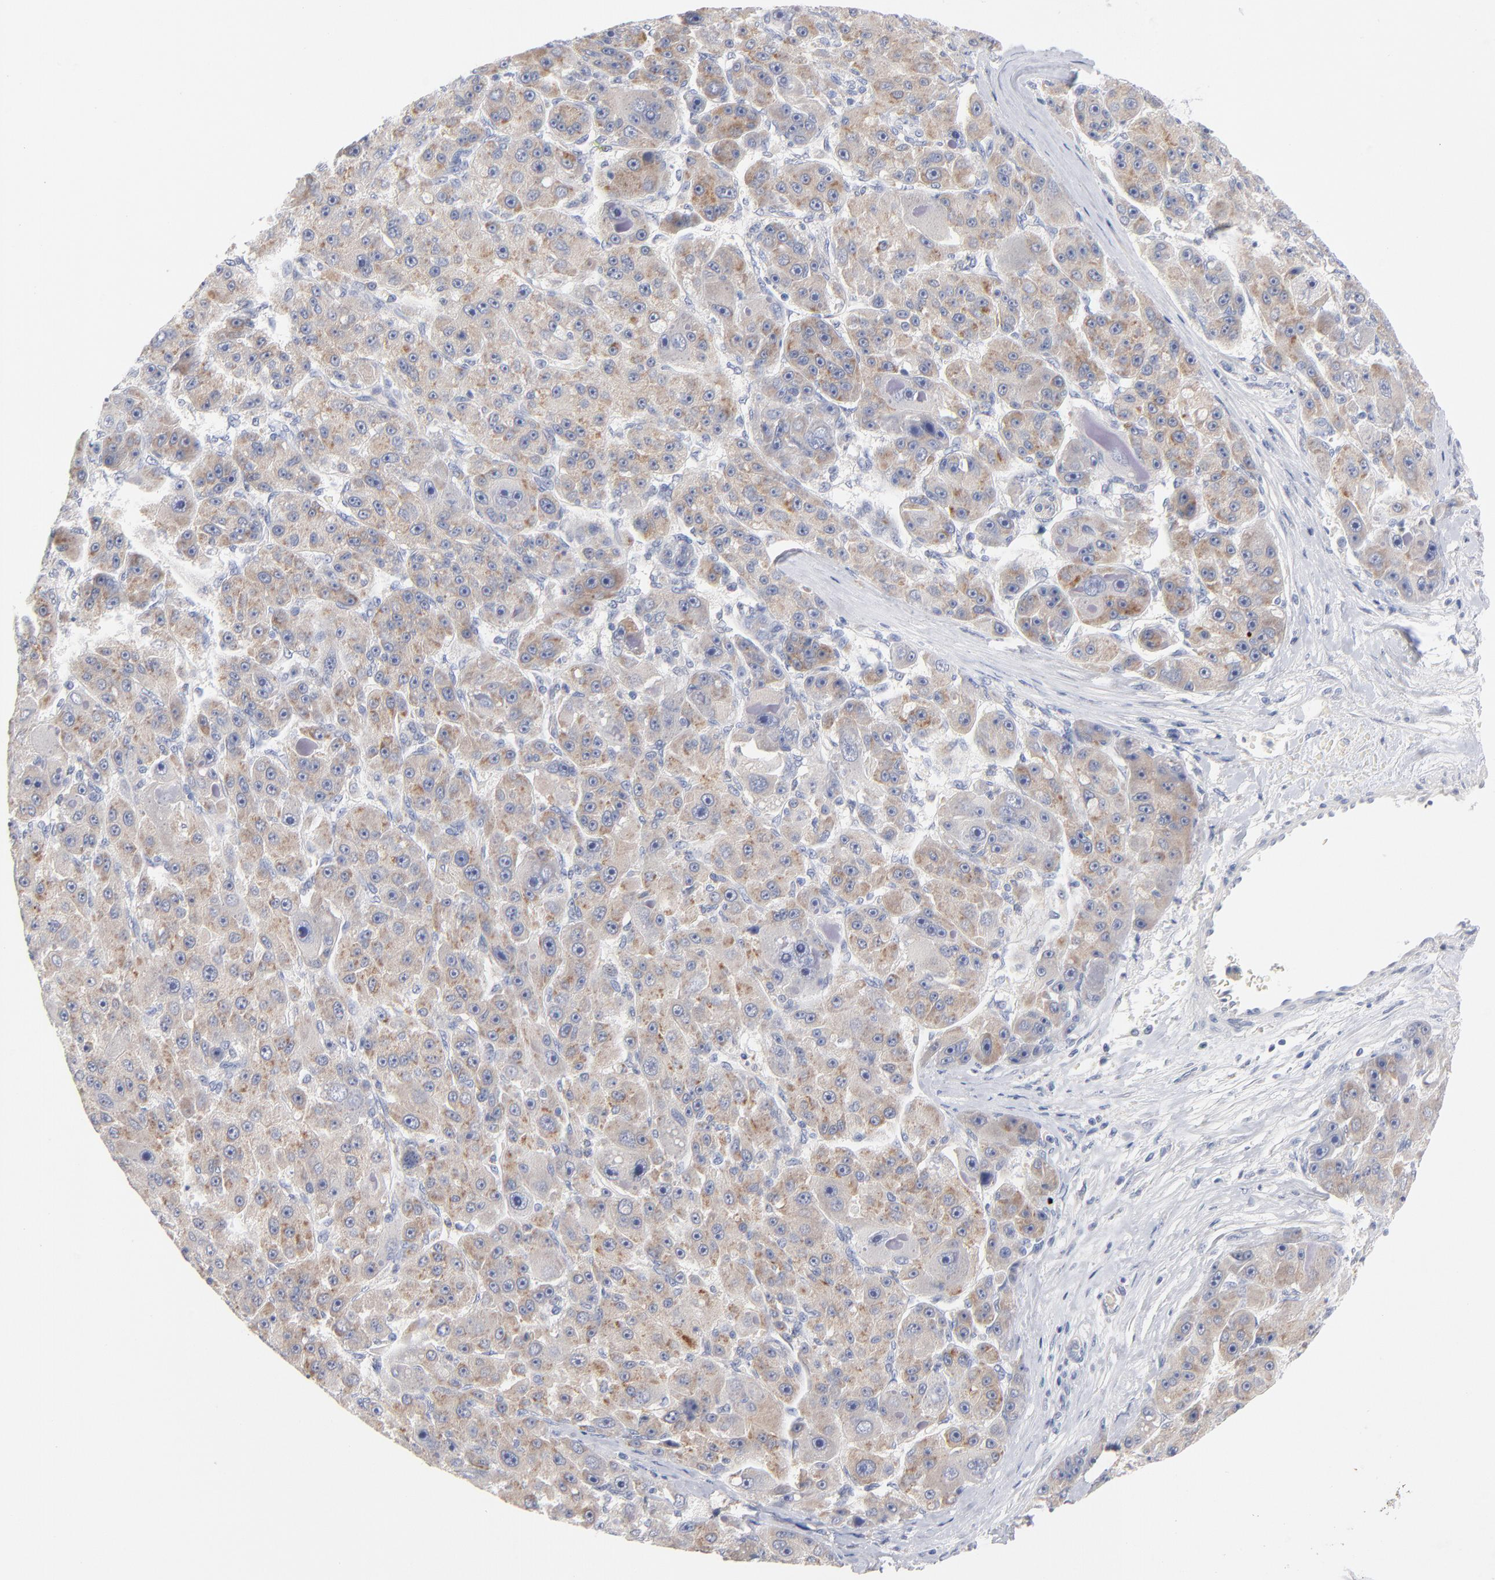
{"staining": {"intensity": "weak", "quantity": ">75%", "location": "cytoplasmic/membranous"}, "tissue": "liver cancer", "cell_type": "Tumor cells", "image_type": "cancer", "snomed": [{"axis": "morphology", "description": "Carcinoma, Hepatocellular, NOS"}, {"axis": "topography", "description": "Liver"}], "caption": "Immunohistochemistry (IHC) (DAB) staining of human liver hepatocellular carcinoma shows weak cytoplasmic/membranous protein positivity in approximately >75% of tumor cells.", "gene": "F12", "patient": {"sex": "male", "age": 76}}